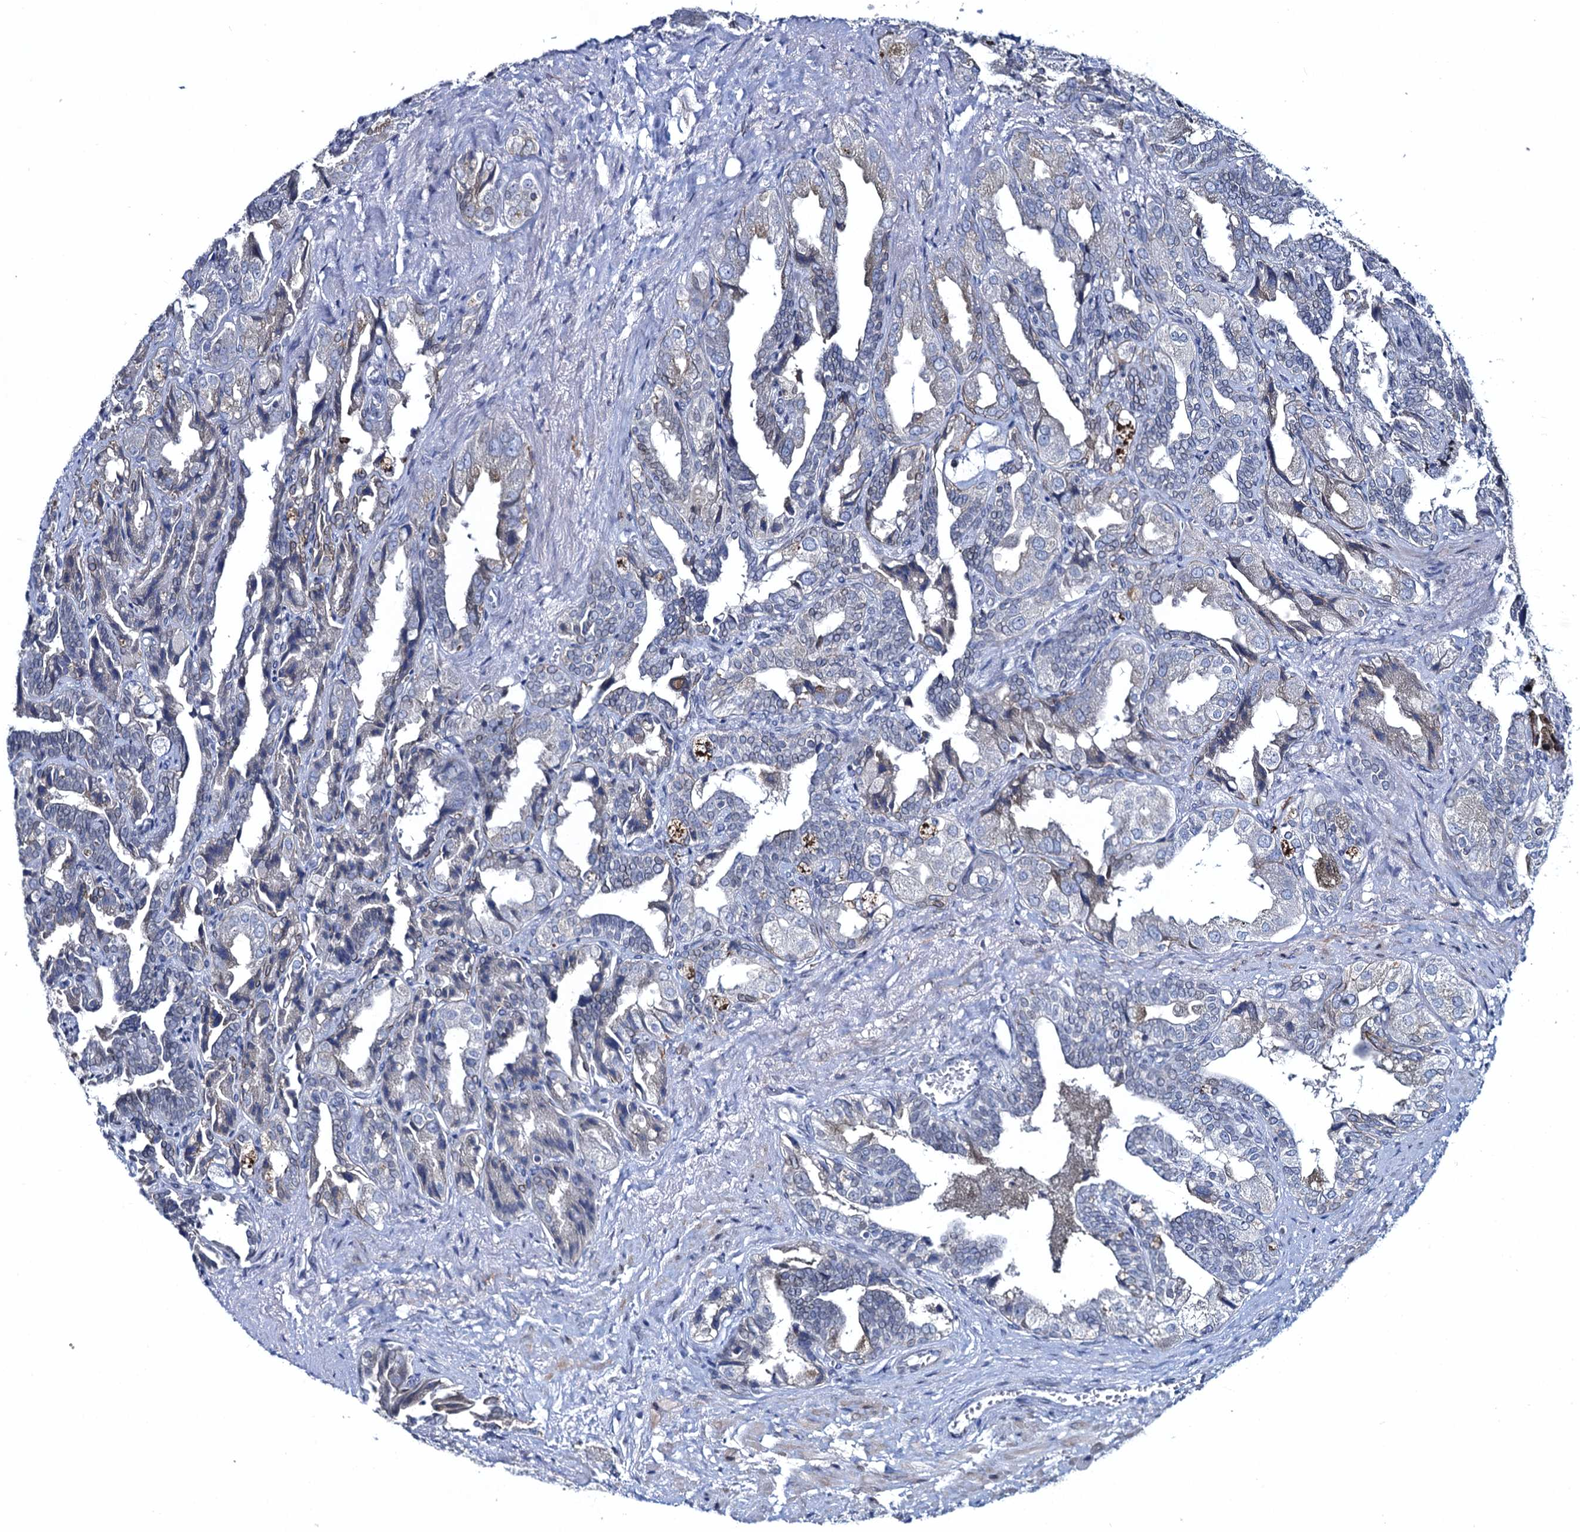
{"staining": {"intensity": "weak", "quantity": "<25%", "location": "cytoplasmic/membranous"}, "tissue": "seminal vesicle", "cell_type": "Glandular cells", "image_type": "normal", "snomed": [{"axis": "morphology", "description": "Normal tissue, NOS"}, {"axis": "topography", "description": "Seminal veicle"}], "caption": "The photomicrograph shows no significant staining in glandular cells of seminal vesicle.", "gene": "TOX3", "patient": {"sex": "male", "age": 63}}